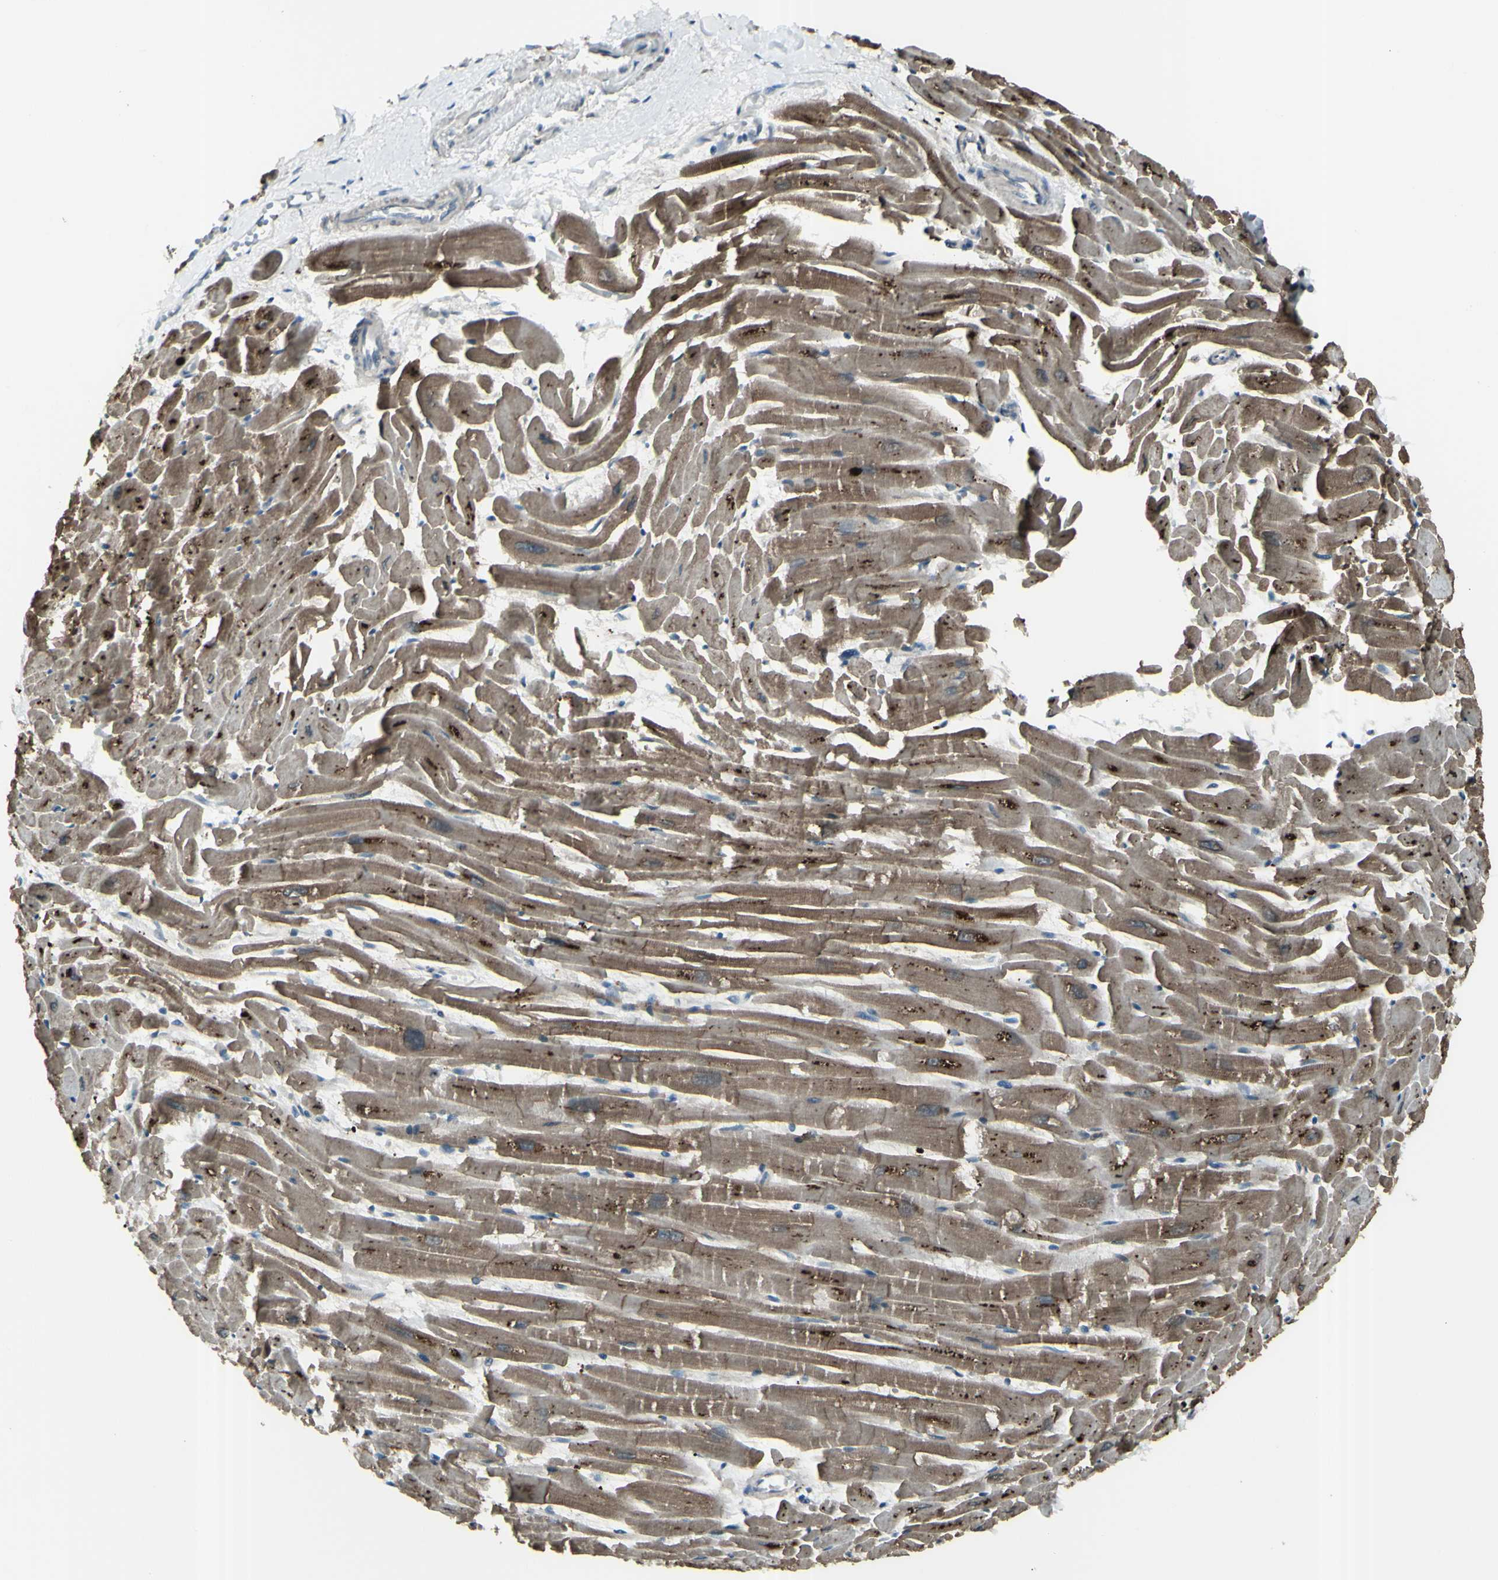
{"staining": {"intensity": "strong", "quantity": ">75%", "location": "cytoplasmic/membranous"}, "tissue": "heart muscle", "cell_type": "Cardiomyocytes", "image_type": "normal", "snomed": [{"axis": "morphology", "description": "Normal tissue, NOS"}, {"axis": "topography", "description": "Heart"}], "caption": "High-power microscopy captured an IHC image of benign heart muscle, revealing strong cytoplasmic/membranous staining in about >75% of cardiomyocytes.", "gene": "GNAS", "patient": {"sex": "female", "age": 19}}